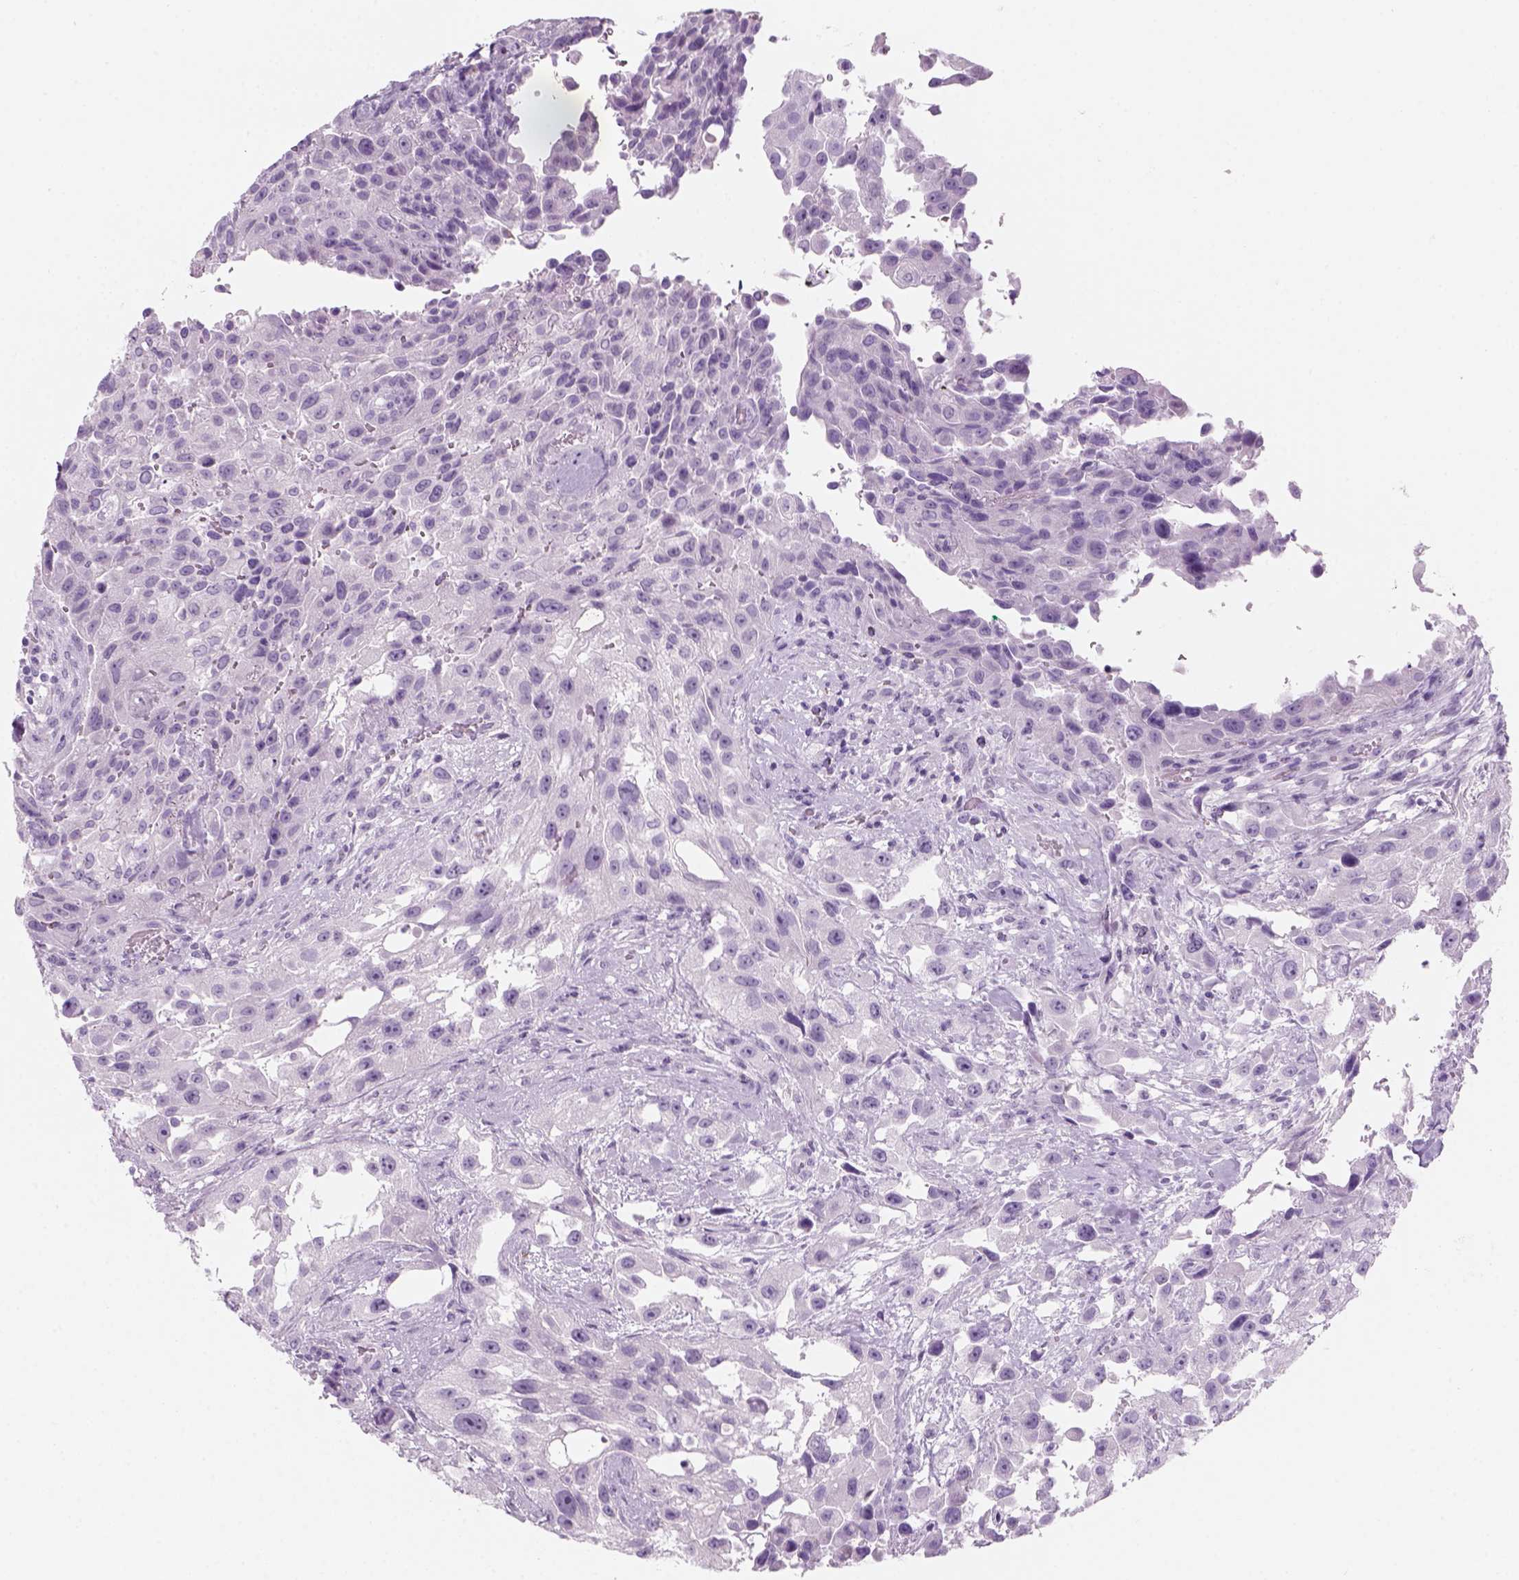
{"staining": {"intensity": "negative", "quantity": "none", "location": "none"}, "tissue": "urothelial cancer", "cell_type": "Tumor cells", "image_type": "cancer", "snomed": [{"axis": "morphology", "description": "Urothelial carcinoma, High grade"}, {"axis": "topography", "description": "Urinary bladder"}], "caption": "IHC micrograph of neoplastic tissue: human urothelial cancer stained with DAB reveals no significant protein positivity in tumor cells.", "gene": "KRTAP11-1", "patient": {"sex": "male", "age": 79}}